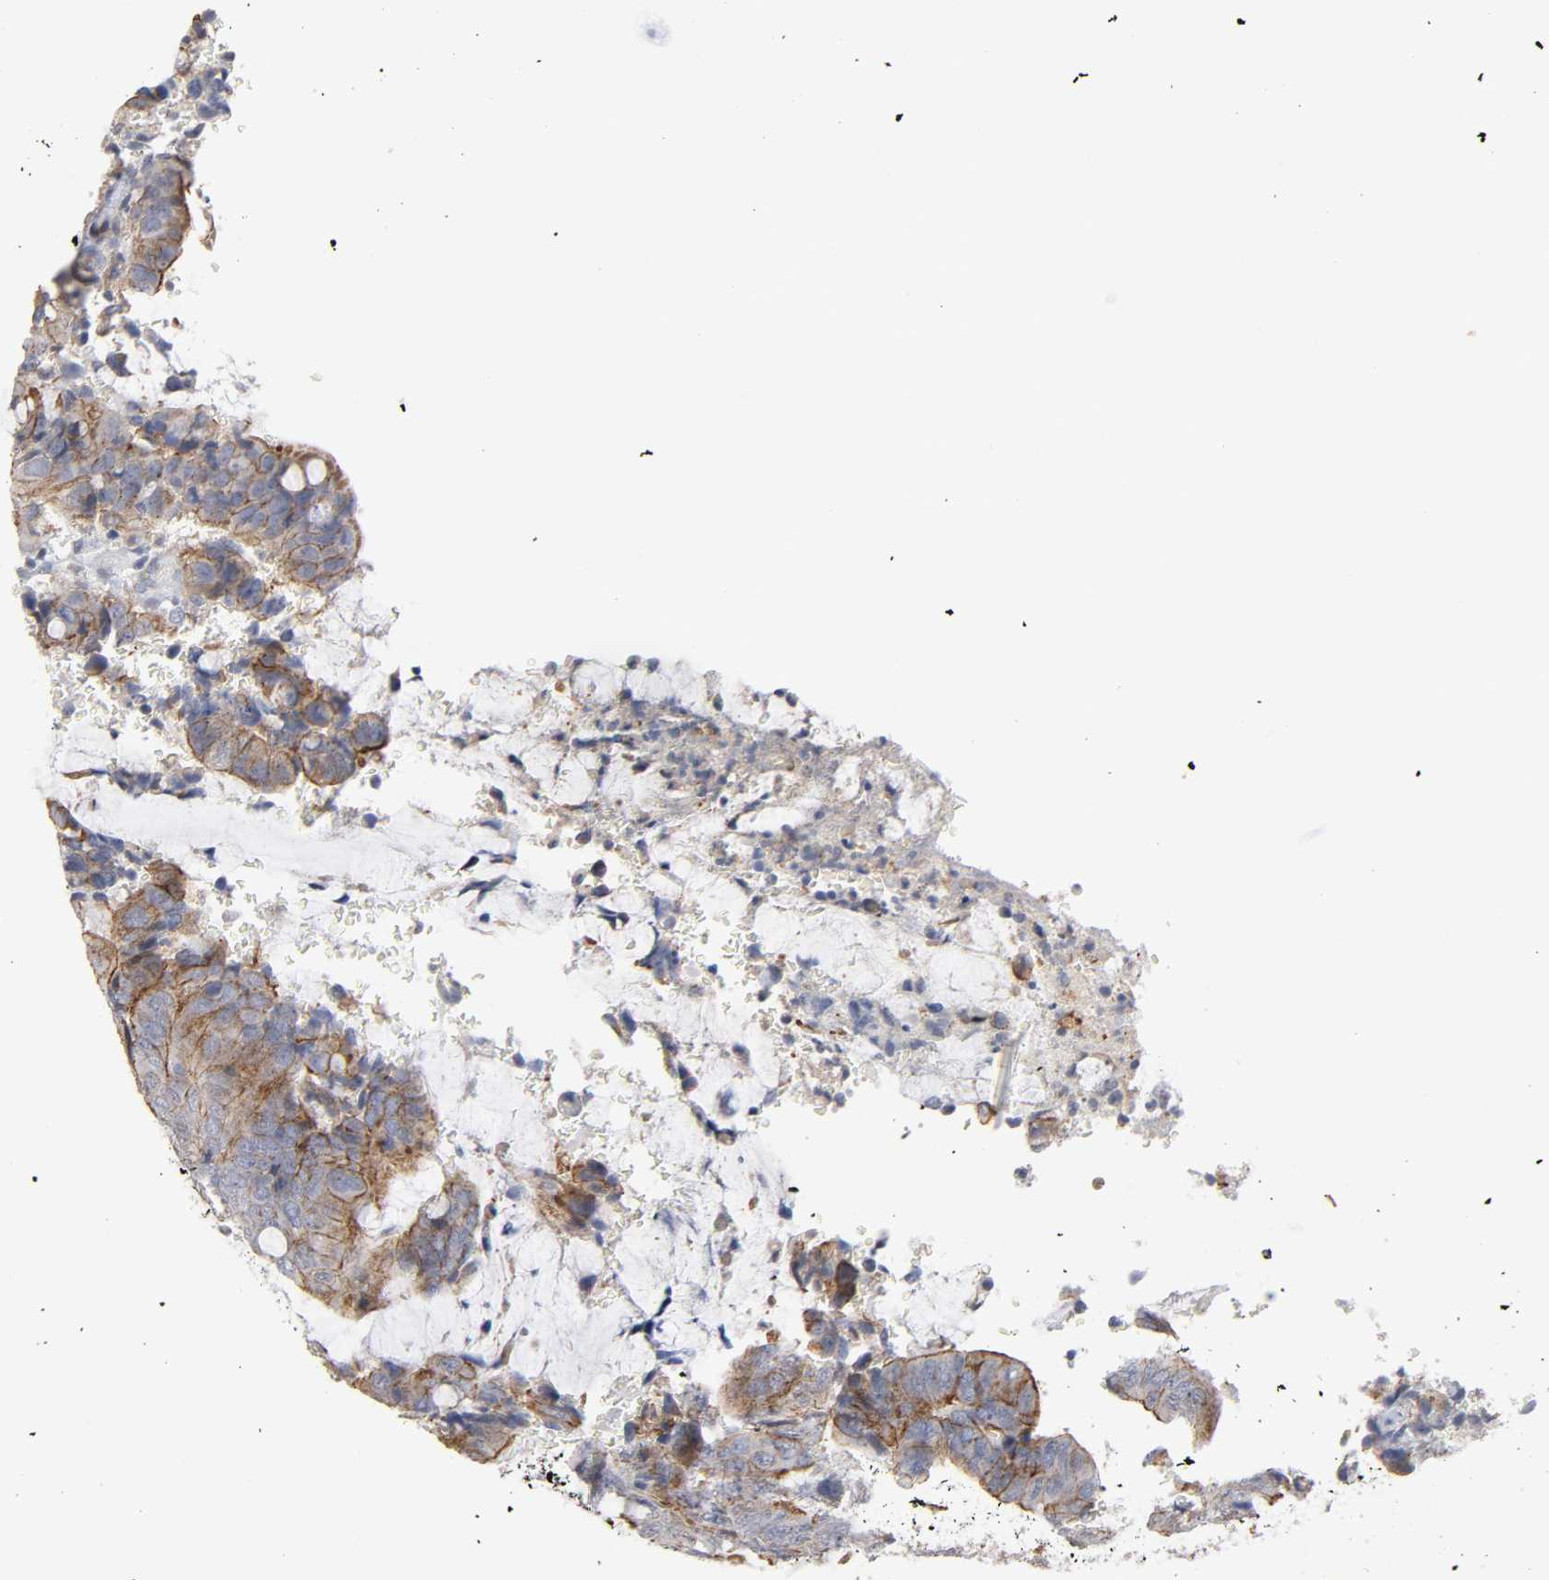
{"staining": {"intensity": "strong", "quantity": "25%-75%", "location": "cytoplasmic/membranous"}, "tissue": "colorectal cancer", "cell_type": "Tumor cells", "image_type": "cancer", "snomed": [{"axis": "morphology", "description": "Normal tissue, NOS"}, {"axis": "morphology", "description": "Adenocarcinoma, NOS"}, {"axis": "topography", "description": "Rectum"}, {"axis": "topography", "description": "Peripheral nerve tissue"}], "caption": "An image showing strong cytoplasmic/membranous staining in about 25%-75% of tumor cells in colorectal cancer (adenocarcinoma), as visualized by brown immunohistochemical staining.", "gene": "SPTAN1", "patient": {"sex": "male", "age": 92}}